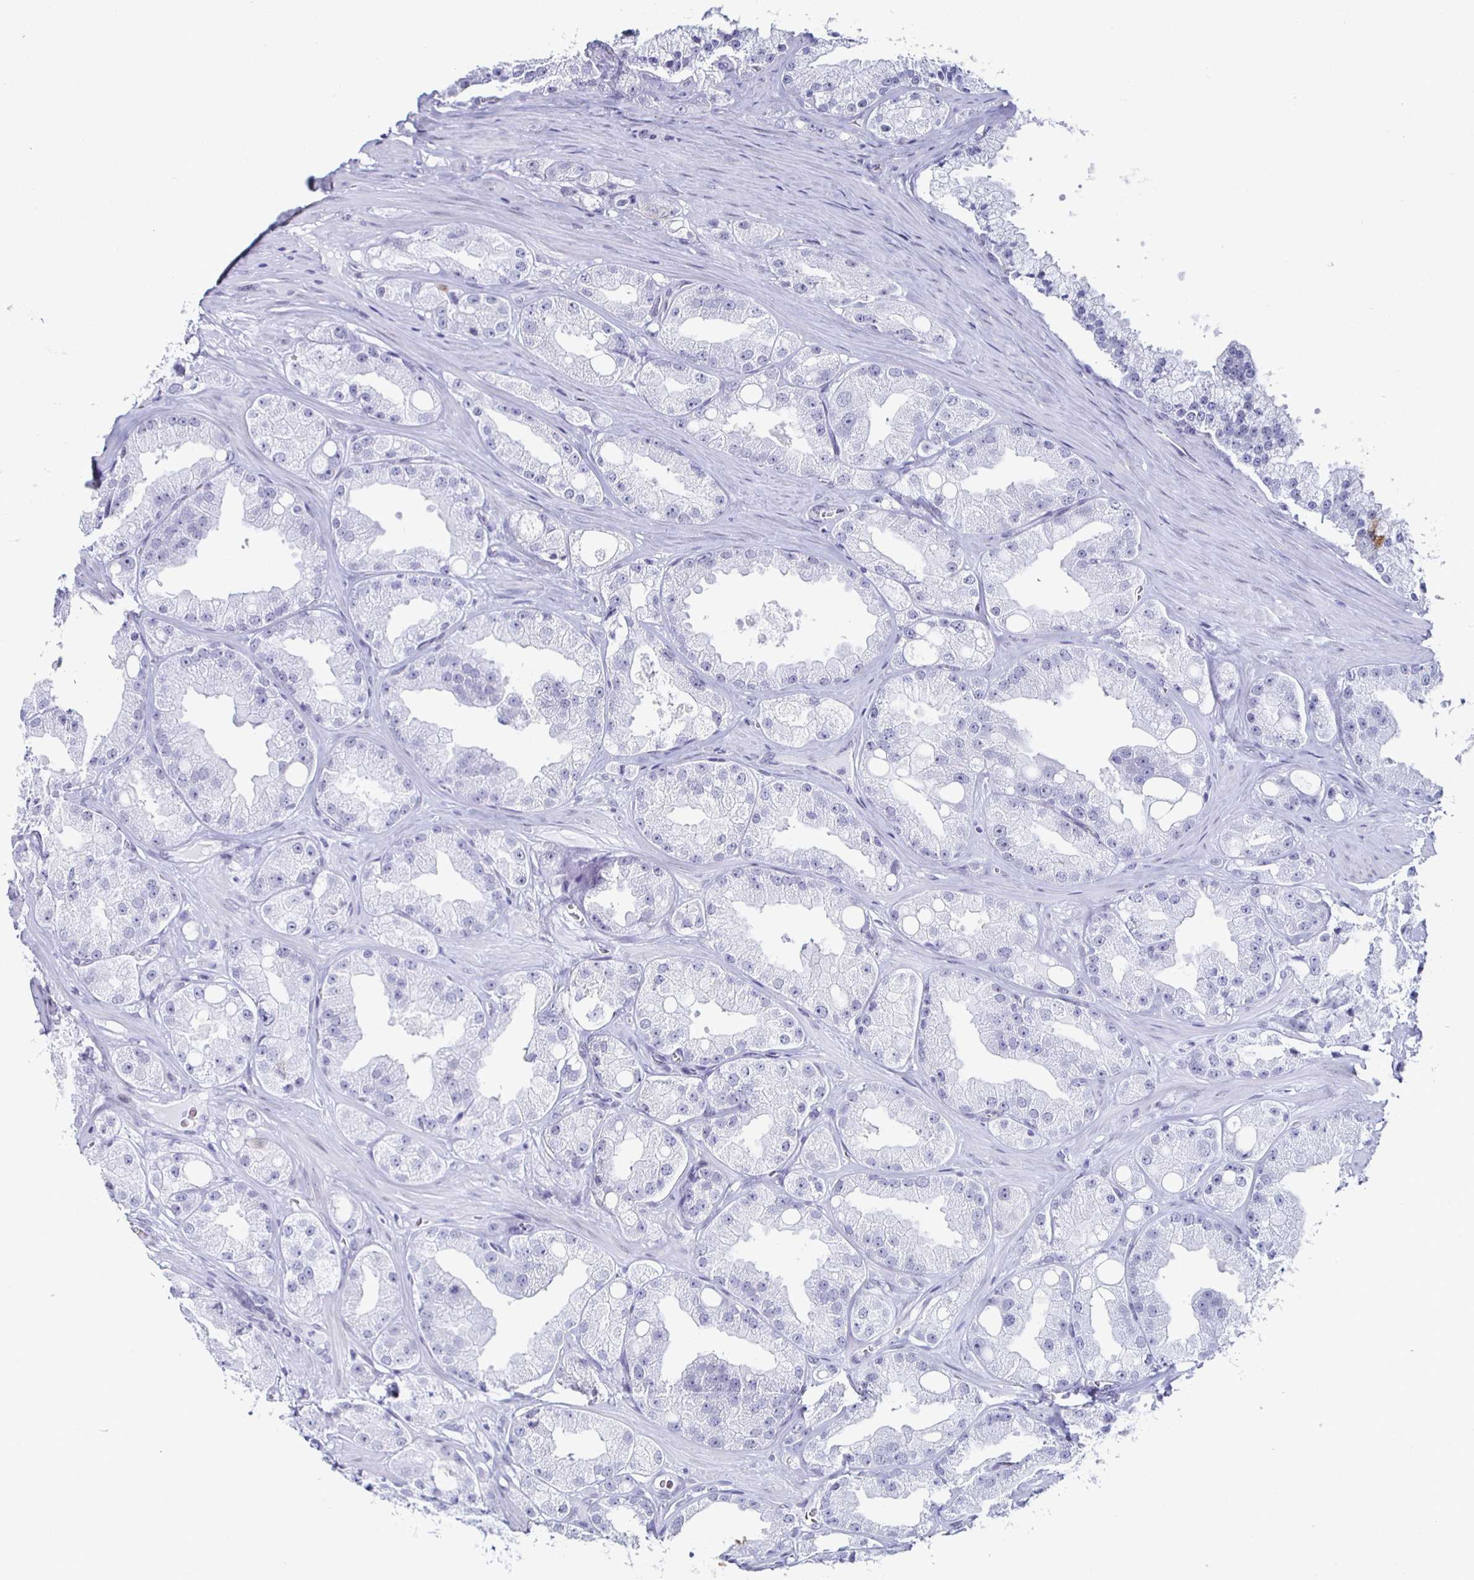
{"staining": {"intensity": "negative", "quantity": "none", "location": "none"}, "tissue": "prostate cancer", "cell_type": "Tumor cells", "image_type": "cancer", "snomed": [{"axis": "morphology", "description": "Adenocarcinoma, High grade"}, {"axis": "topography", "description": "Prostate"}], "caption": "IHC micrograph of neoplastic tissue: human prostate cancer stained with DAB displays no significant protein expression in tumor cells.", "gene": "KRT4", "patient": {"sex": "male", "age": 66}}